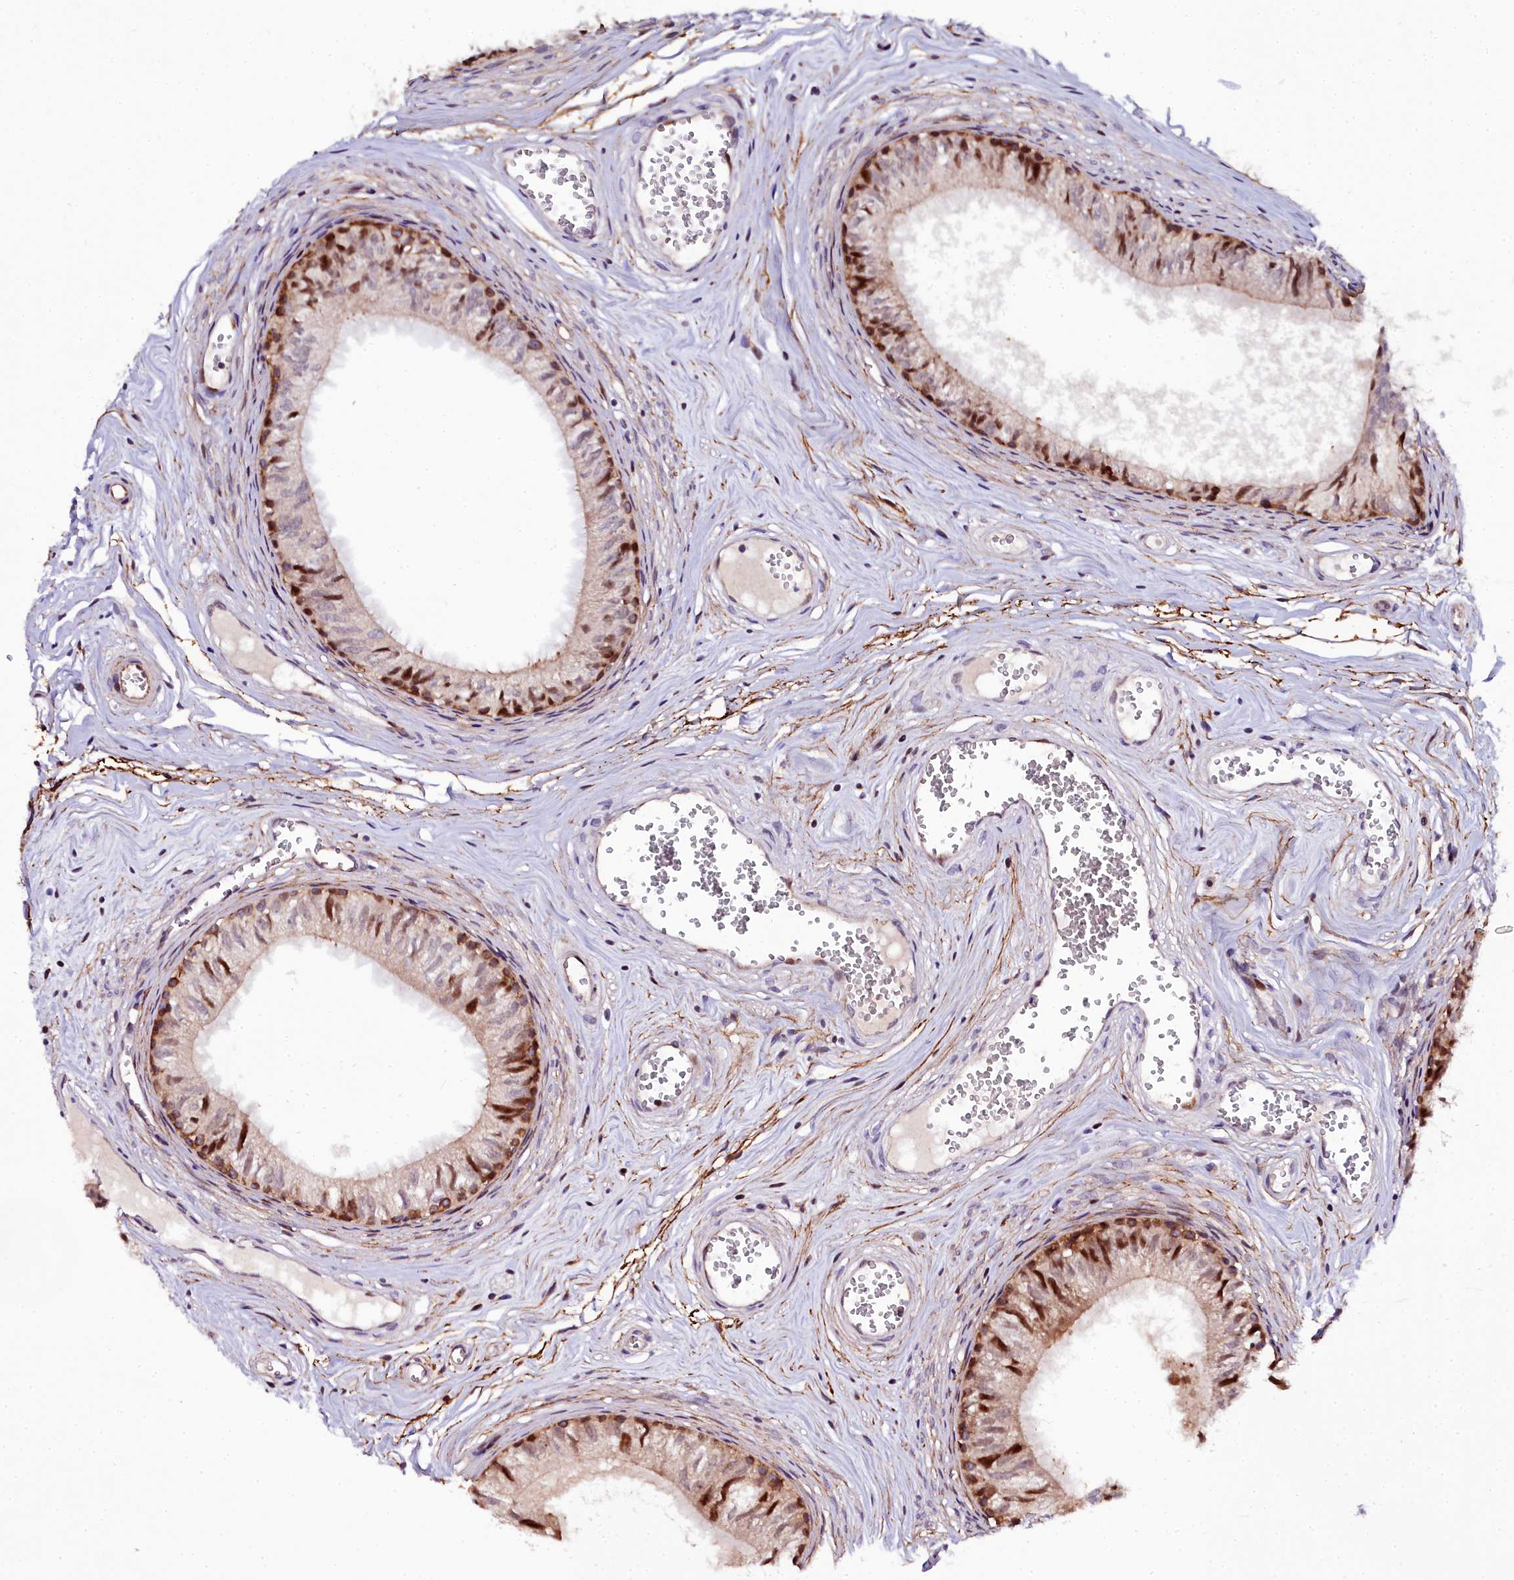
{"staining": {"intensity": "strong", "quantity": "25%-75%", "location": "cytoplasmic/membranous"}, "tissue": "epididymis", "cell_type": "Glandular cells", "image_type": "normal", "snomed": [{"axis": "morphology", "description": "Normal tissue, NOS"}, {"axis": "topography", "description": "Epididymis"}], "caption": "IHC (DAB (3,3'-diaminobenzidine)) staining of normal epididymis reveals strong cytoplasmic/membranous protein expression in about 25%-75% of glandular cells.", "gene": "MRPS11", "patient": {"sex": "male", "age": 36}}